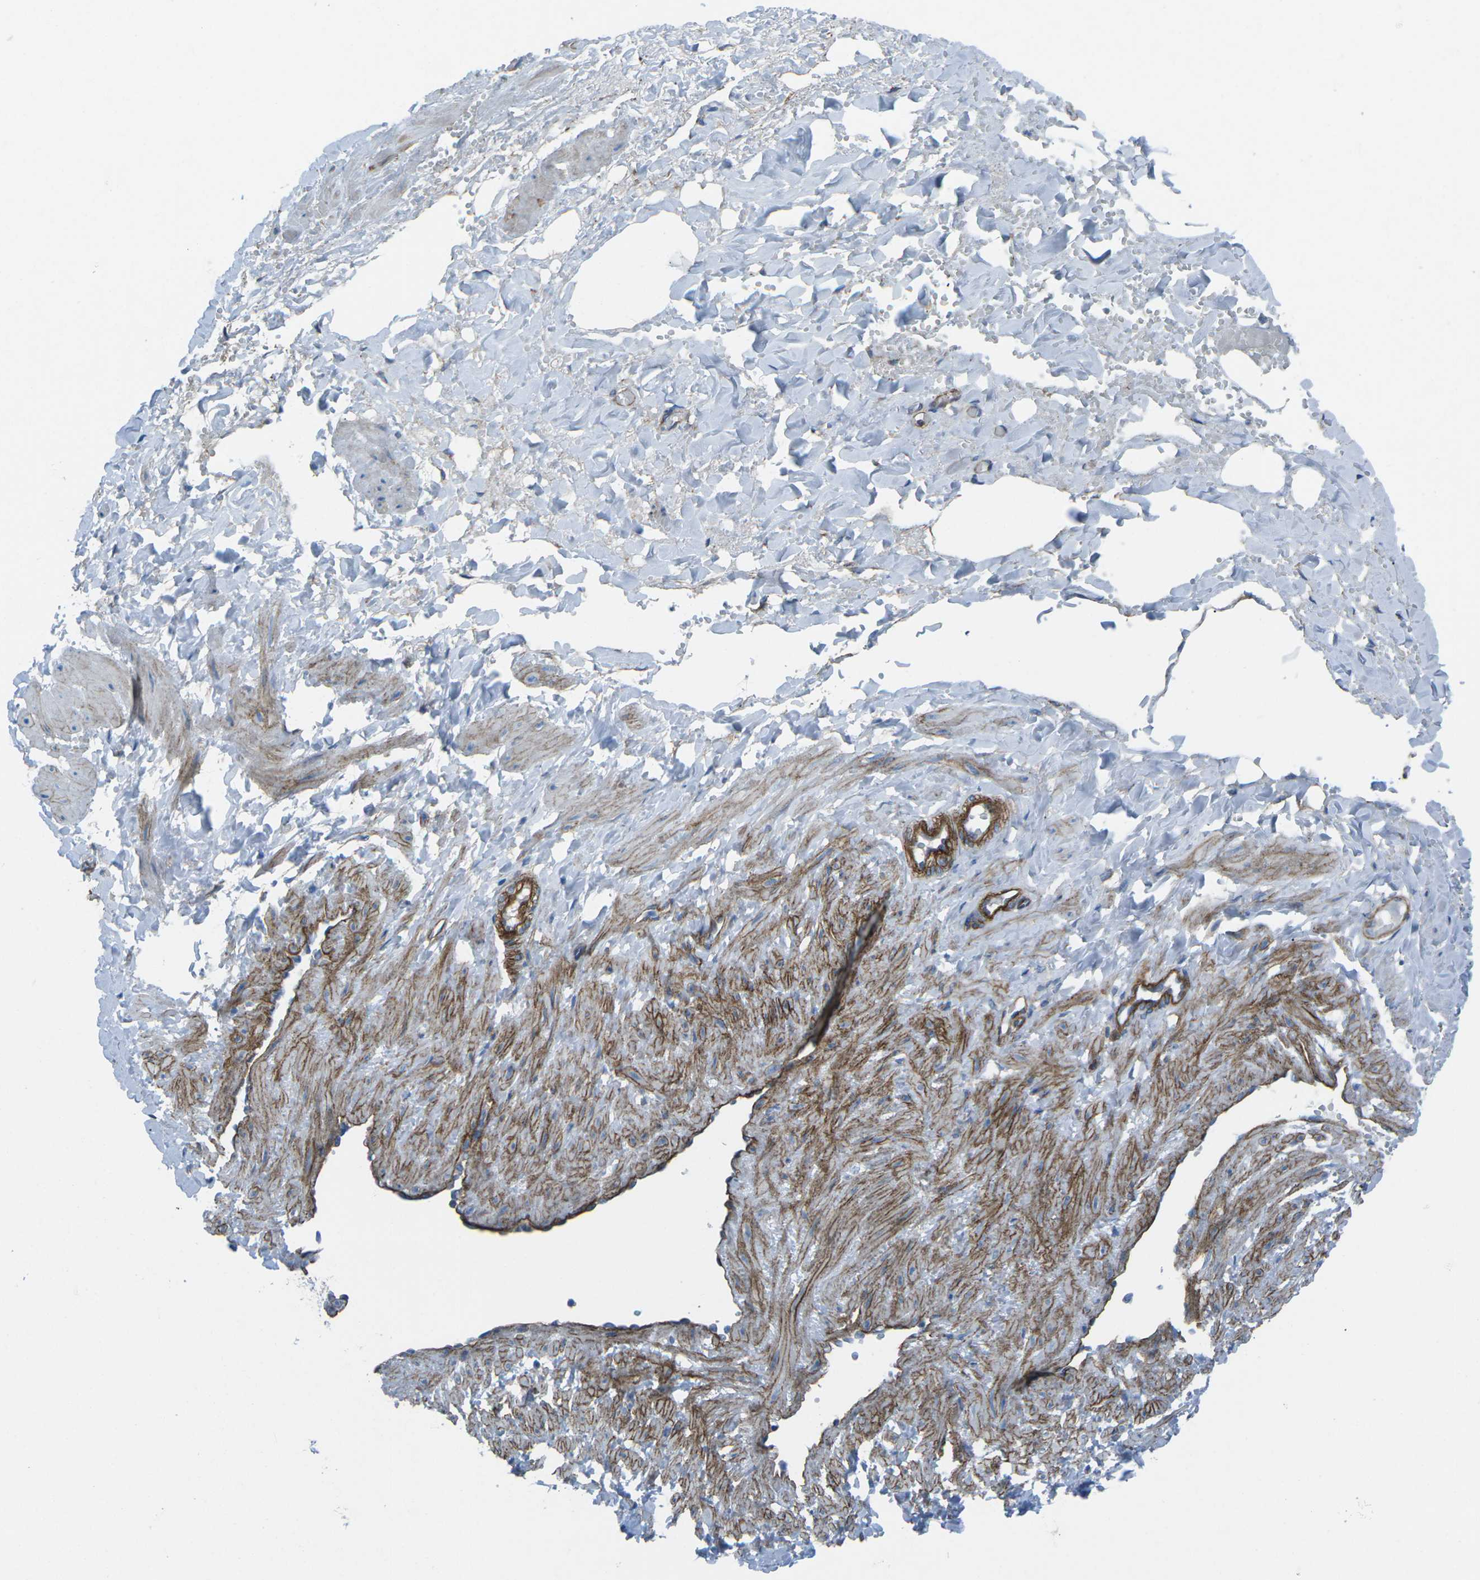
{"staining": {"intensity": "negative", "quantity": "none", "location": "none"}, "tissue": "adipose tissue", "cell_type": "Adipocytes", "image_type": "normal", "snomed": [{"axis": "morphology", "description": "Normal tissue, NOS"}, {"axis": "topography", "description": "Soft tissue"}, {"axis": "topography", "description": "Vascular tissue"}], "caption": "DAB (3,3'-diaminobenzidine) immunohistochemical staining of unremarkable adipose tissue reveals no significant positivity in adipocytes. Brightfield microscopy of immunohistochemistry (IHC) stained with DAB (3,3'-diaminobenzidine) (brown) and hematoxylin (blue), captured at high magnification.", "gene": "UTRN", "patient": {"sex": "female", "age": 35}}